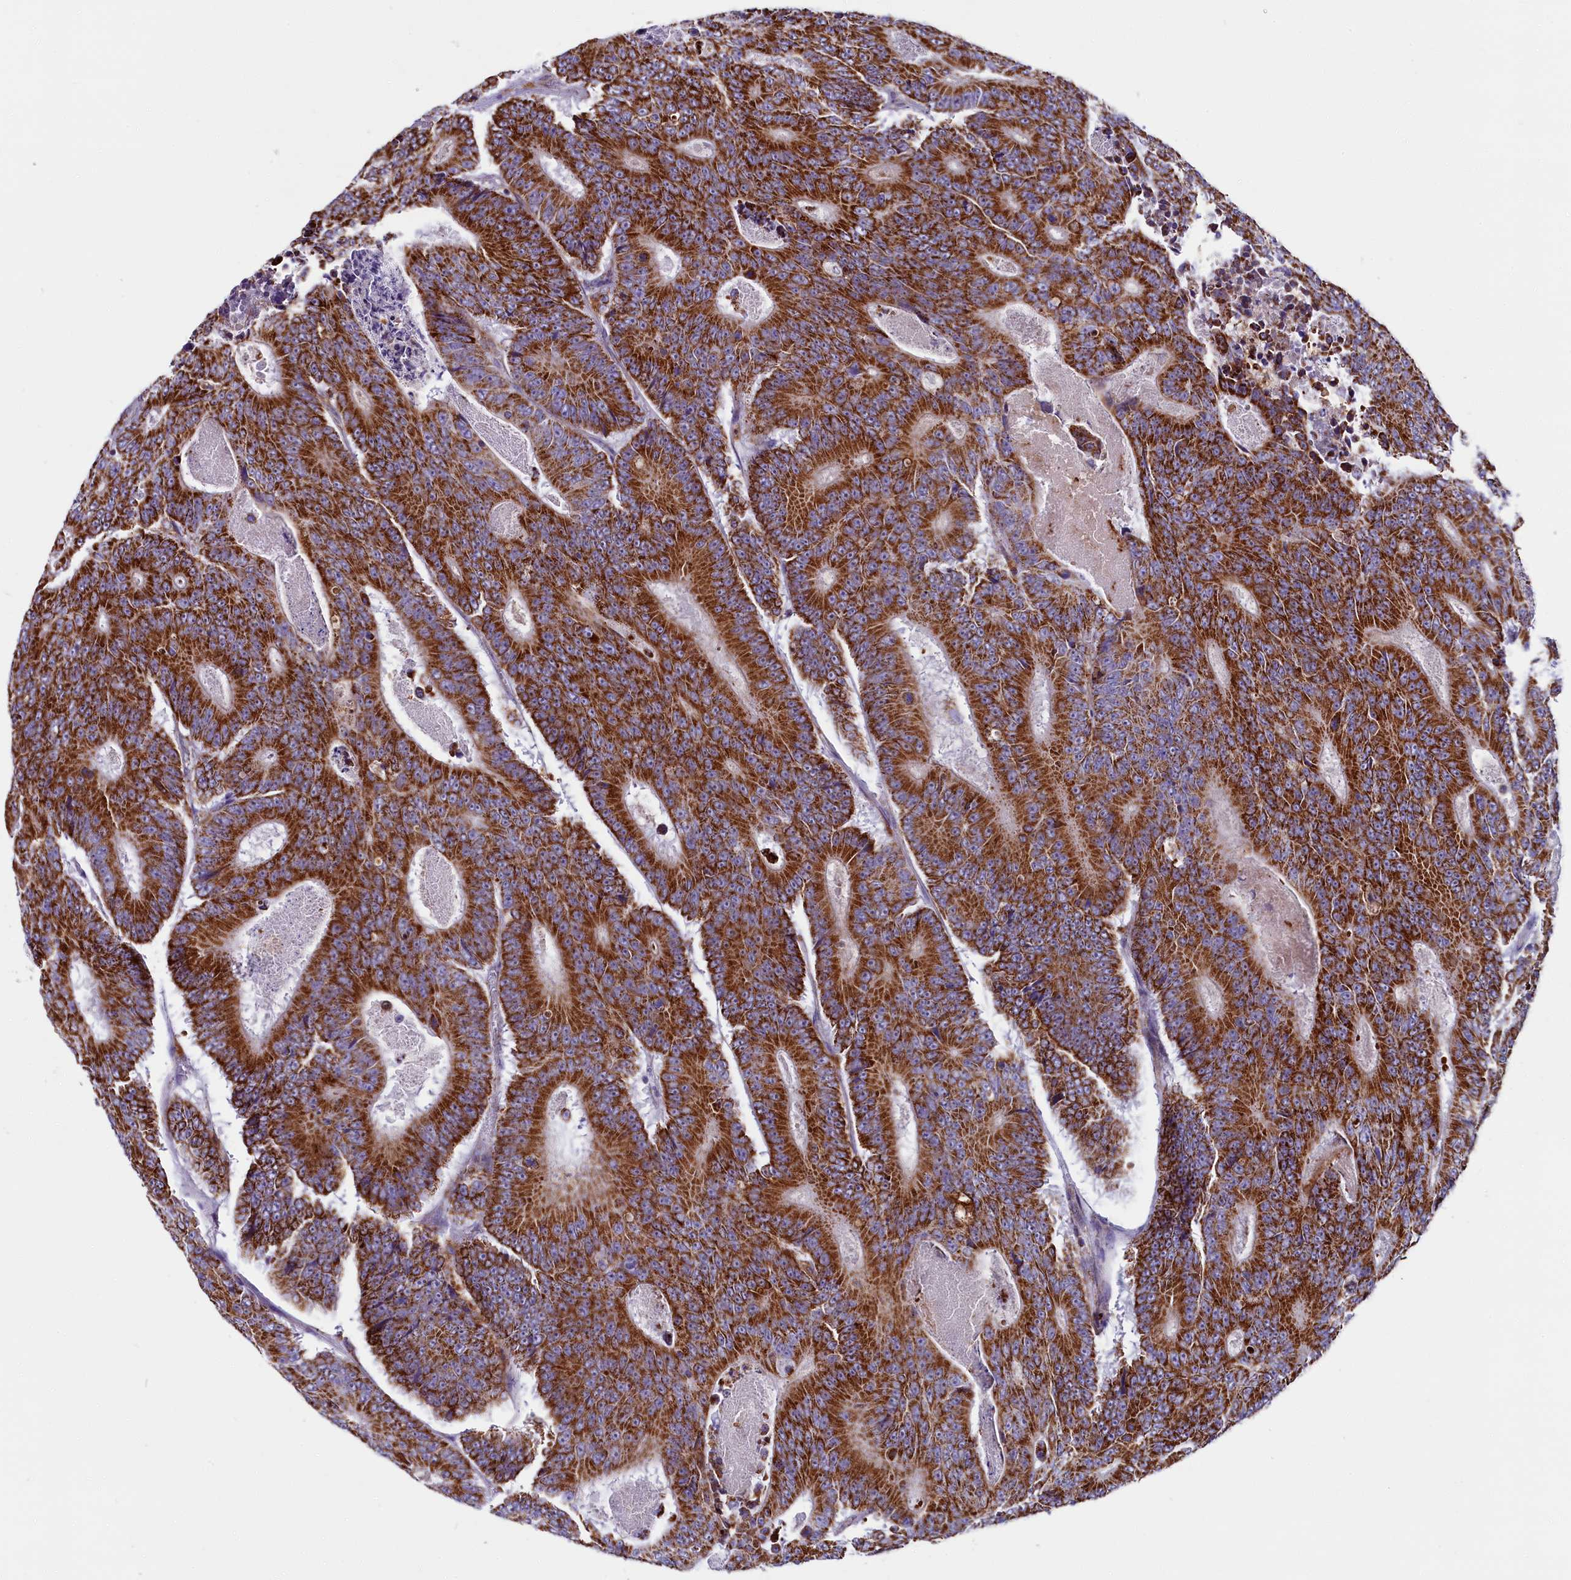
{"staining": {"intensity": "strong", "quantity": ">75%", "location": "cytoplasmic/membranous"}, "tissue": "colorectal cancer", "cell_type": "Tumor cells", "image_type": "cancer", "snomed": [{"axis": "morphology", "description": "Adenocarcinoma, NOS"}, {"axis": "topography", "description": "Colon"}], "caption": "A histopathology image of human adenocarcinoma (colorectal) stained for a protein shows strong cytoplasmic/membranous brown staining in tumor cells.", "gene": "IL20RA", "patient": {"sex": "male", "age": 83}}